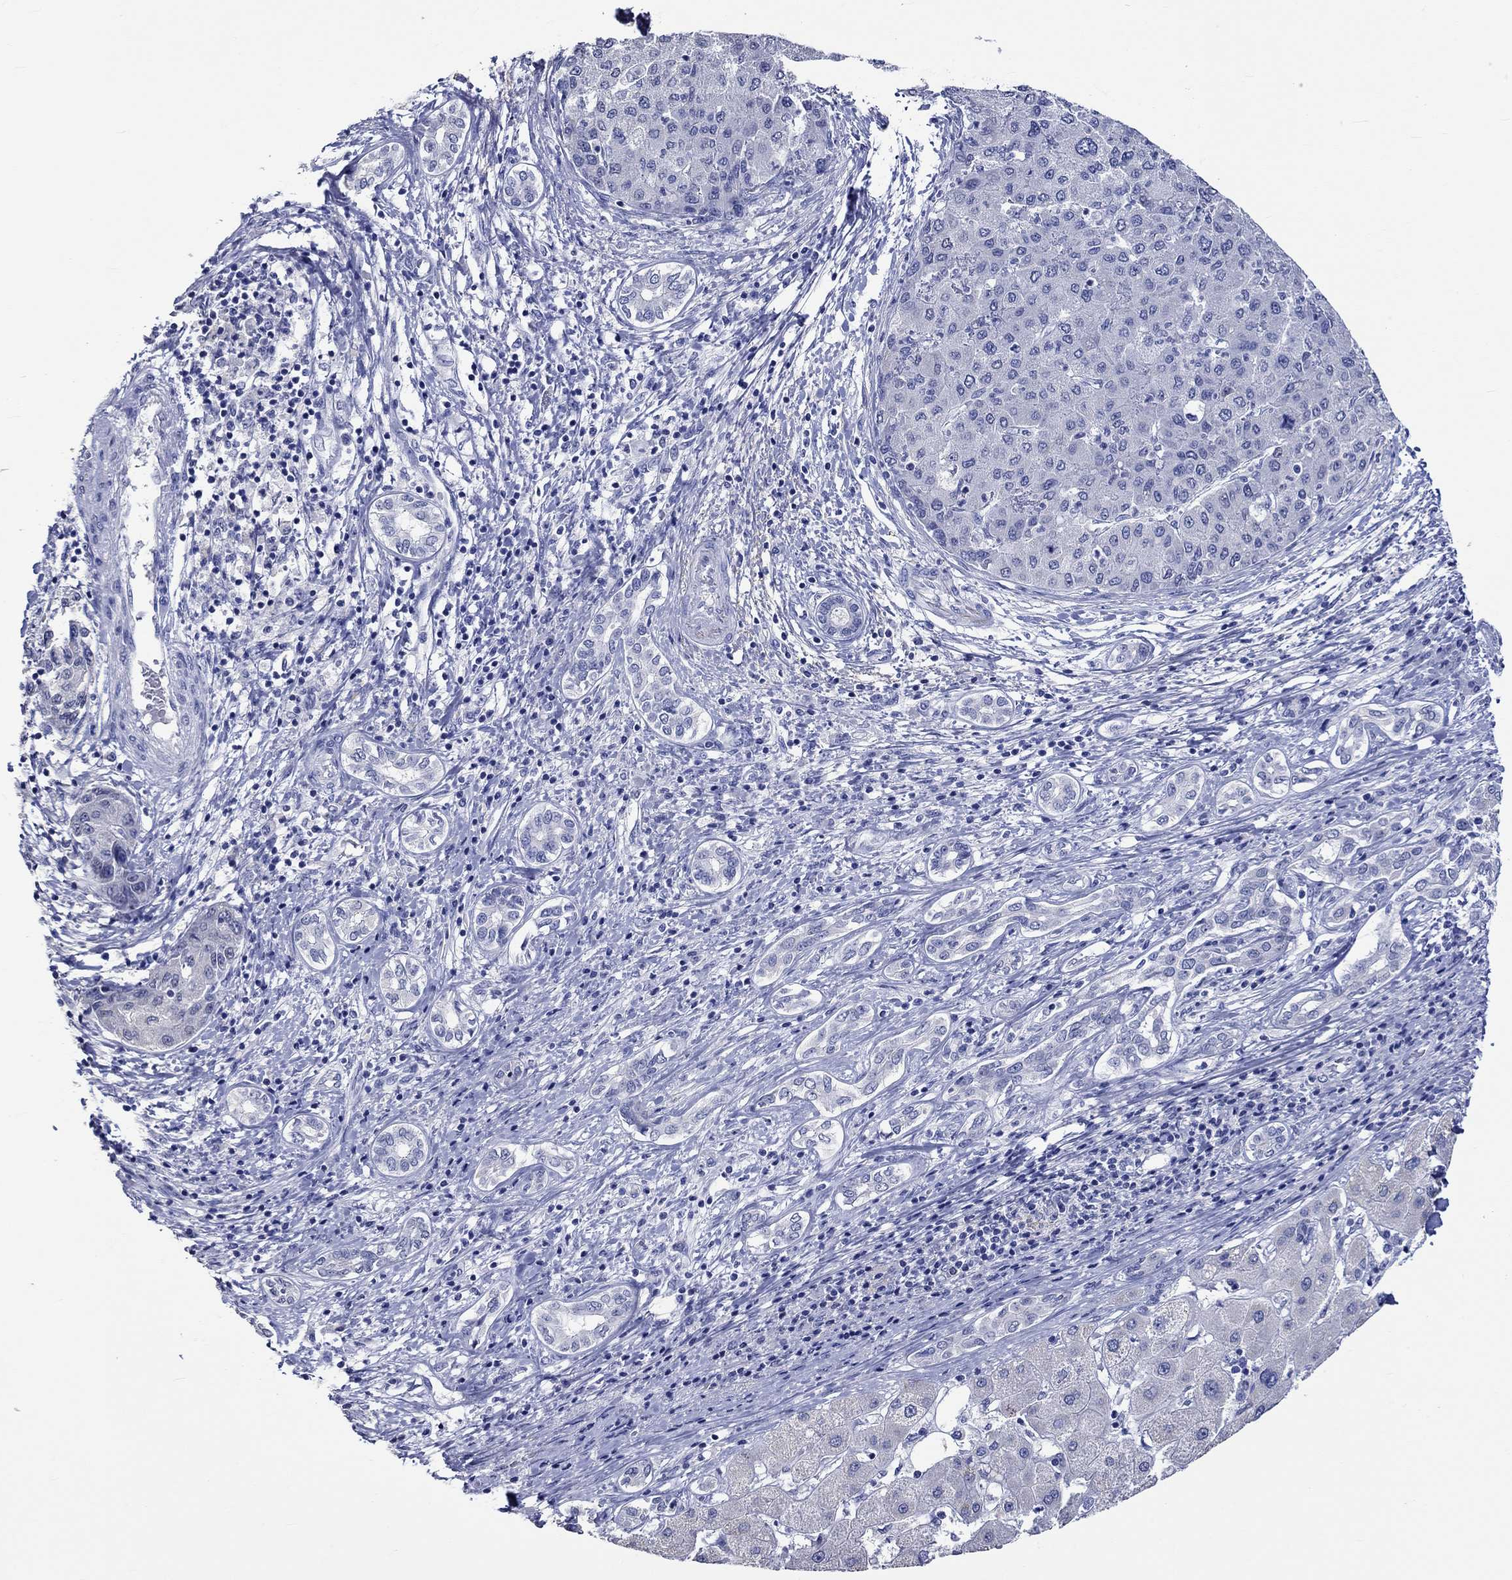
{"staining": {"intensity": "negative", "quantity": "none", "location": "none"}, "tissue": "liver cancer", "cell_type": "Tumor cells", "image_type": "cancer", "snomed": [{"axis": "morphology", "description": "Carcinoma, Hepatocellular, NOS"}, {"axis": "topography", "description": "Liver"}], "caption": "Immunohistochemical staining of human liver hepatocellular carcinoma reveals no significant expression in tumor cells. (DAB (3,3'-diaminobenzidine) immunohistochemistry, high magnification).", "gene": "KLHL35", "patient": {"sex": "male", "age": 65}}